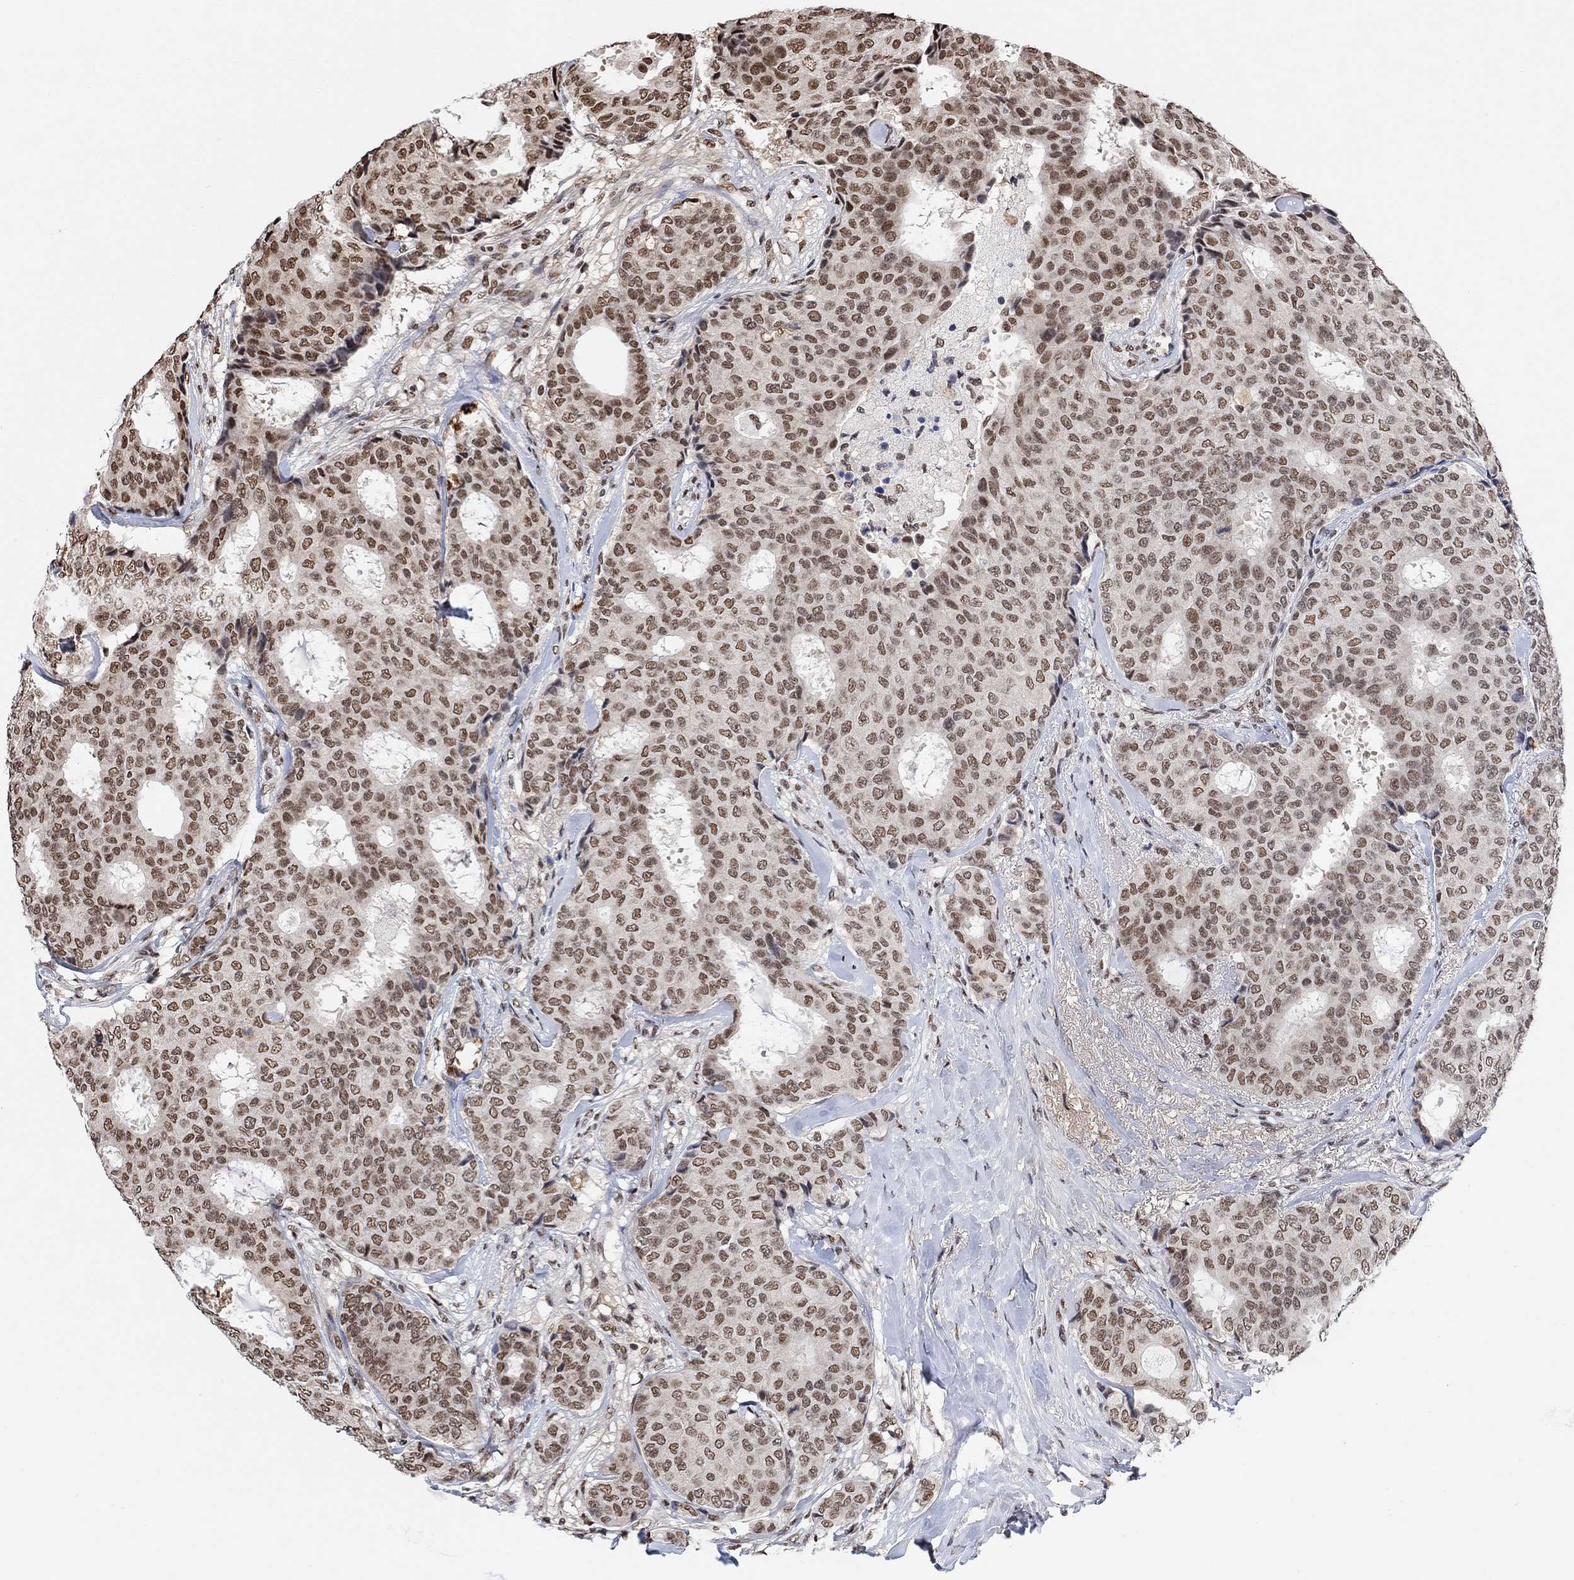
{"staining": {"intensity": "moderate", "quantity": ">75%", "location": "nuclear"}, "tissue": "breast cancer", "cell_type": "Tumor cells", "image_type": "cancer", "snomed": [{"axis": "morphology", "description": "Duct carcinoma"}, {"axis": "topography", "description": "Breast"}], "caption": "Immunohistochemistry image of neoplastic tissue: breast cancer (invasive ductal carcinoma) stained using immunohistochemistry (IHC) displays medium levels of moderate protein expression localized specifically in the nuclear of tumor cells, appearing as a nuclear brown color.", "gene": "USP39", "patient": {"sex": "female", "age": 75}}